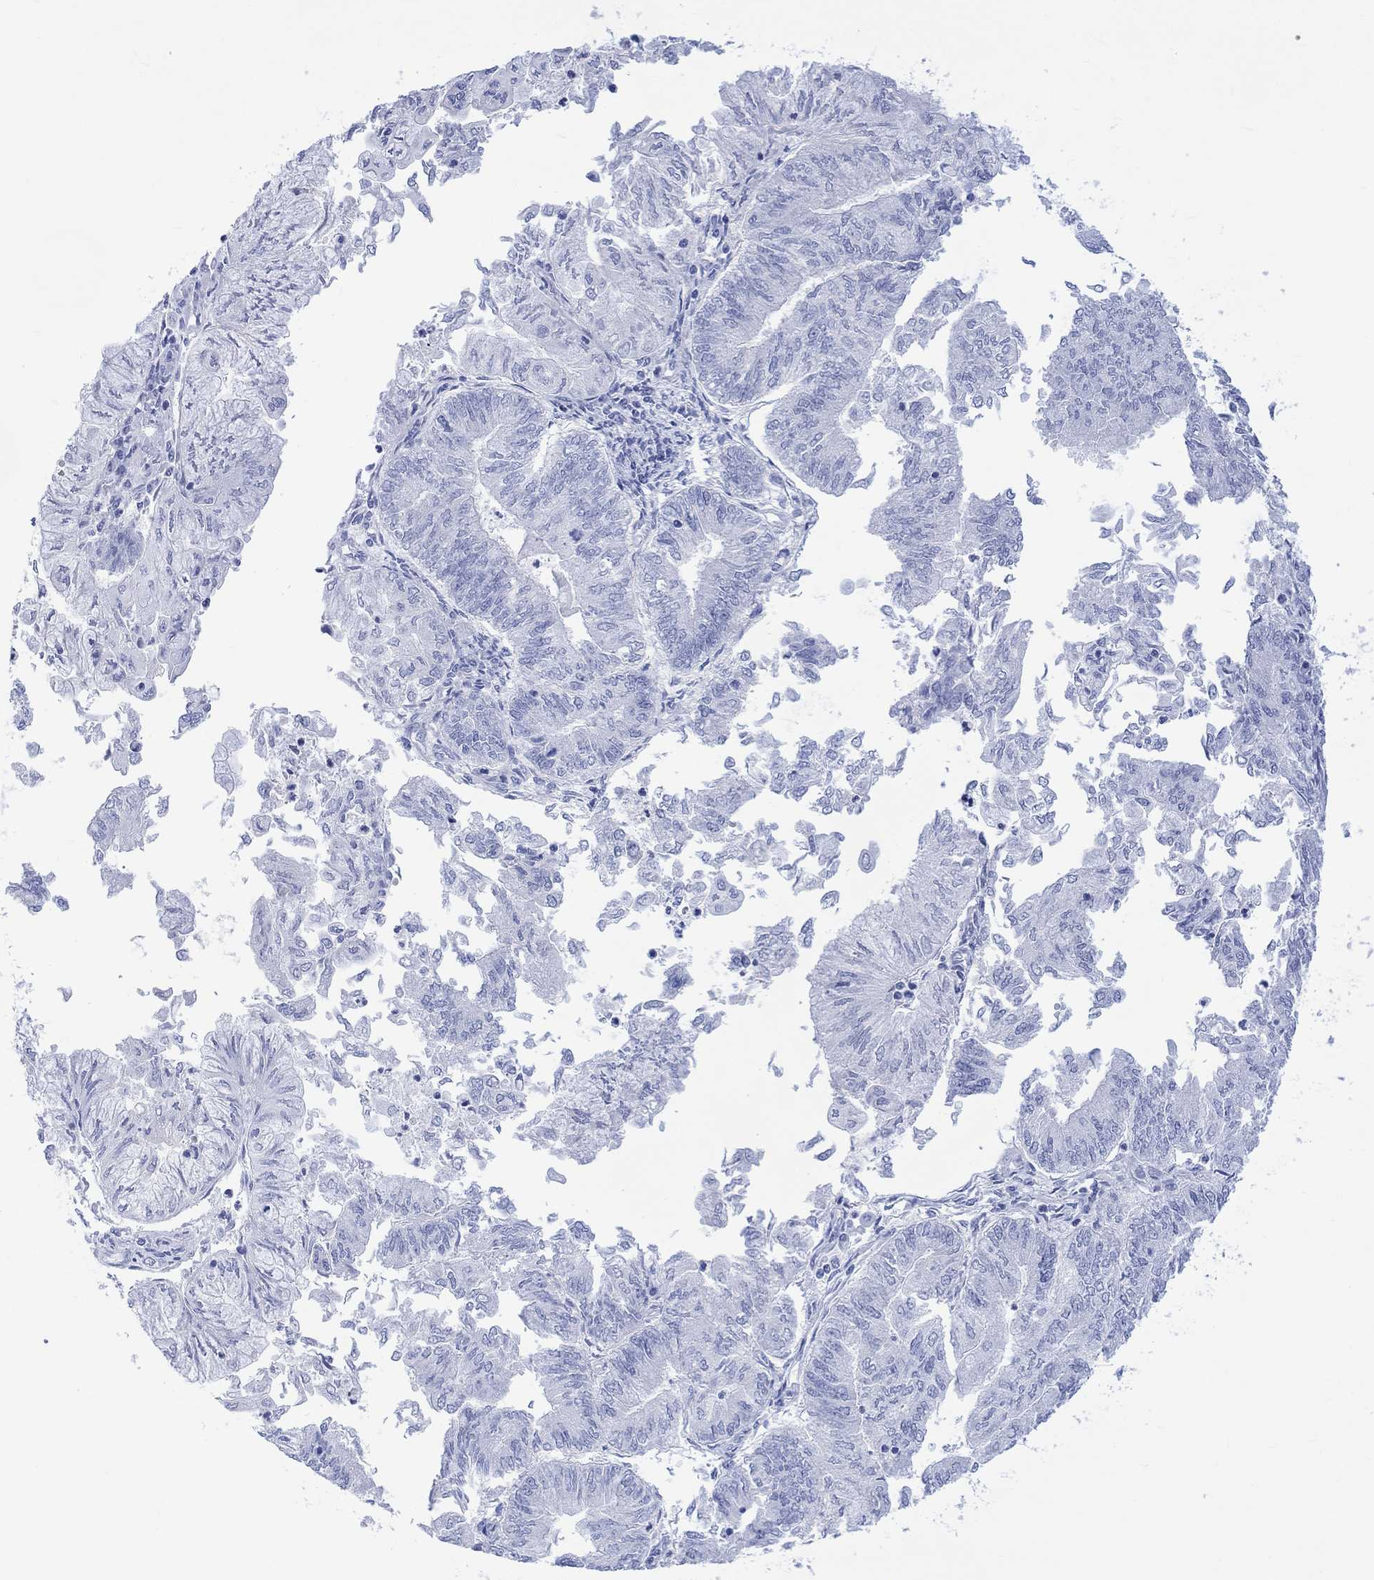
{"staining": {"intensity": "negative", "quantity": "none", "location": "none"}, "tissue": "endometrial cancer", "cell_type": "Tumor cells", "image_type": "cancer", "snomed": [{"axis": "morphology", "description": "Adenocarcinoma, NOS"}, {"axis": "topography", "description": "Endometrium"}], "caption": "A photomicrograph of human adenocarcinoma (endometrial) is negative for staining in tumor cells.", "gene": "CELF4", "patient": {"sex": "female", "age": 59}}